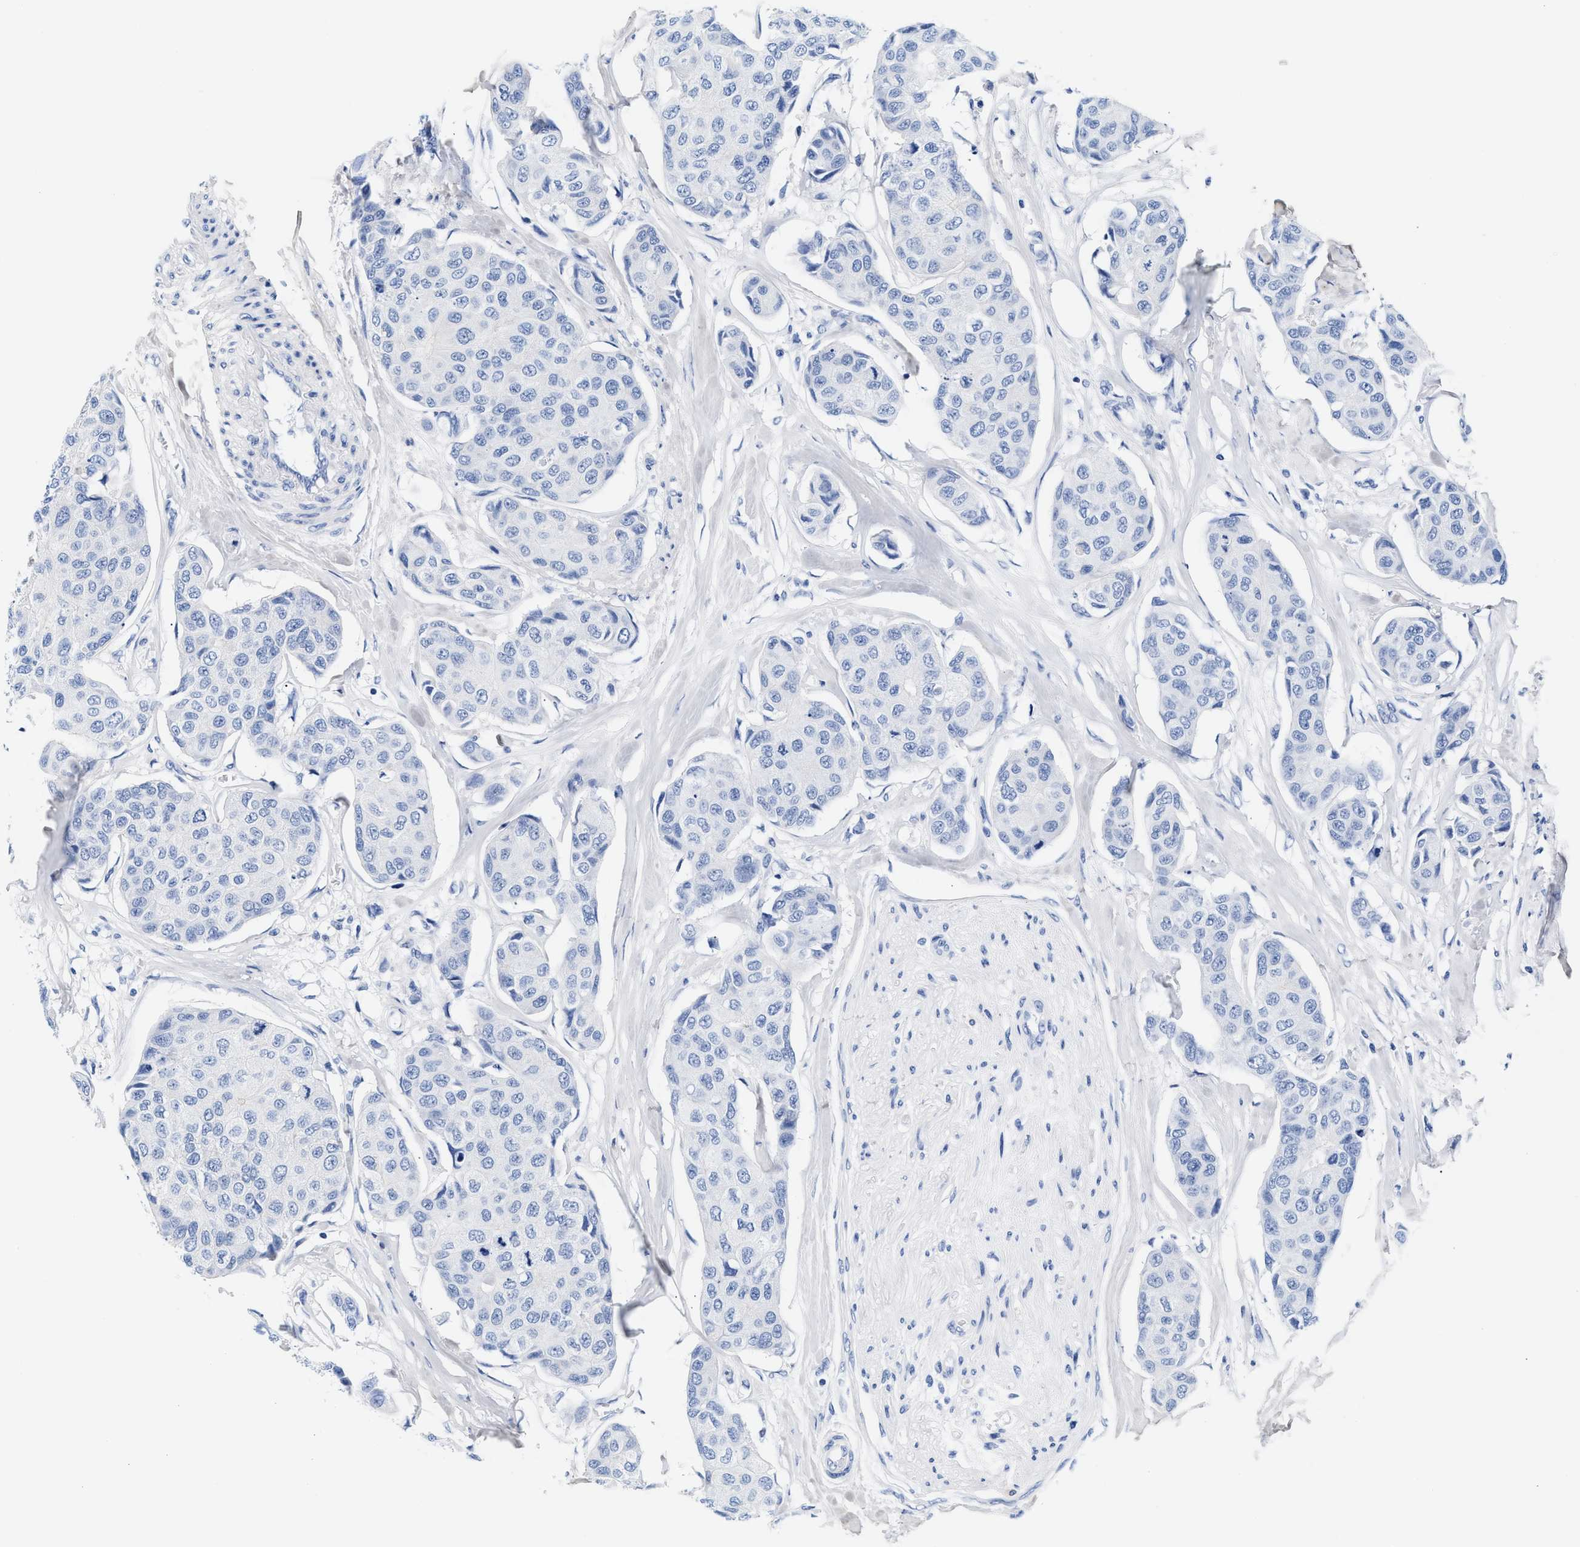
{"staining": {"intensity": "negative", "quantity": "none", "location": "none"}, "tissue": "breast cancer", "cell_type": "Tumor cells", "image_type": "cancer", "snomed": [{"axis": "morphology", "description": "Duct carcinoma"}, {"axis": "topography", "description": "Breast"}], "caption": "Immunohistochemistry histopathology image of intraductal carcinoma (breast) stained for a protein (brown), which reveals no staining in tumor cells.", "gene": "ACTL7B", "patient": {"sex": "female", "age": 80}}